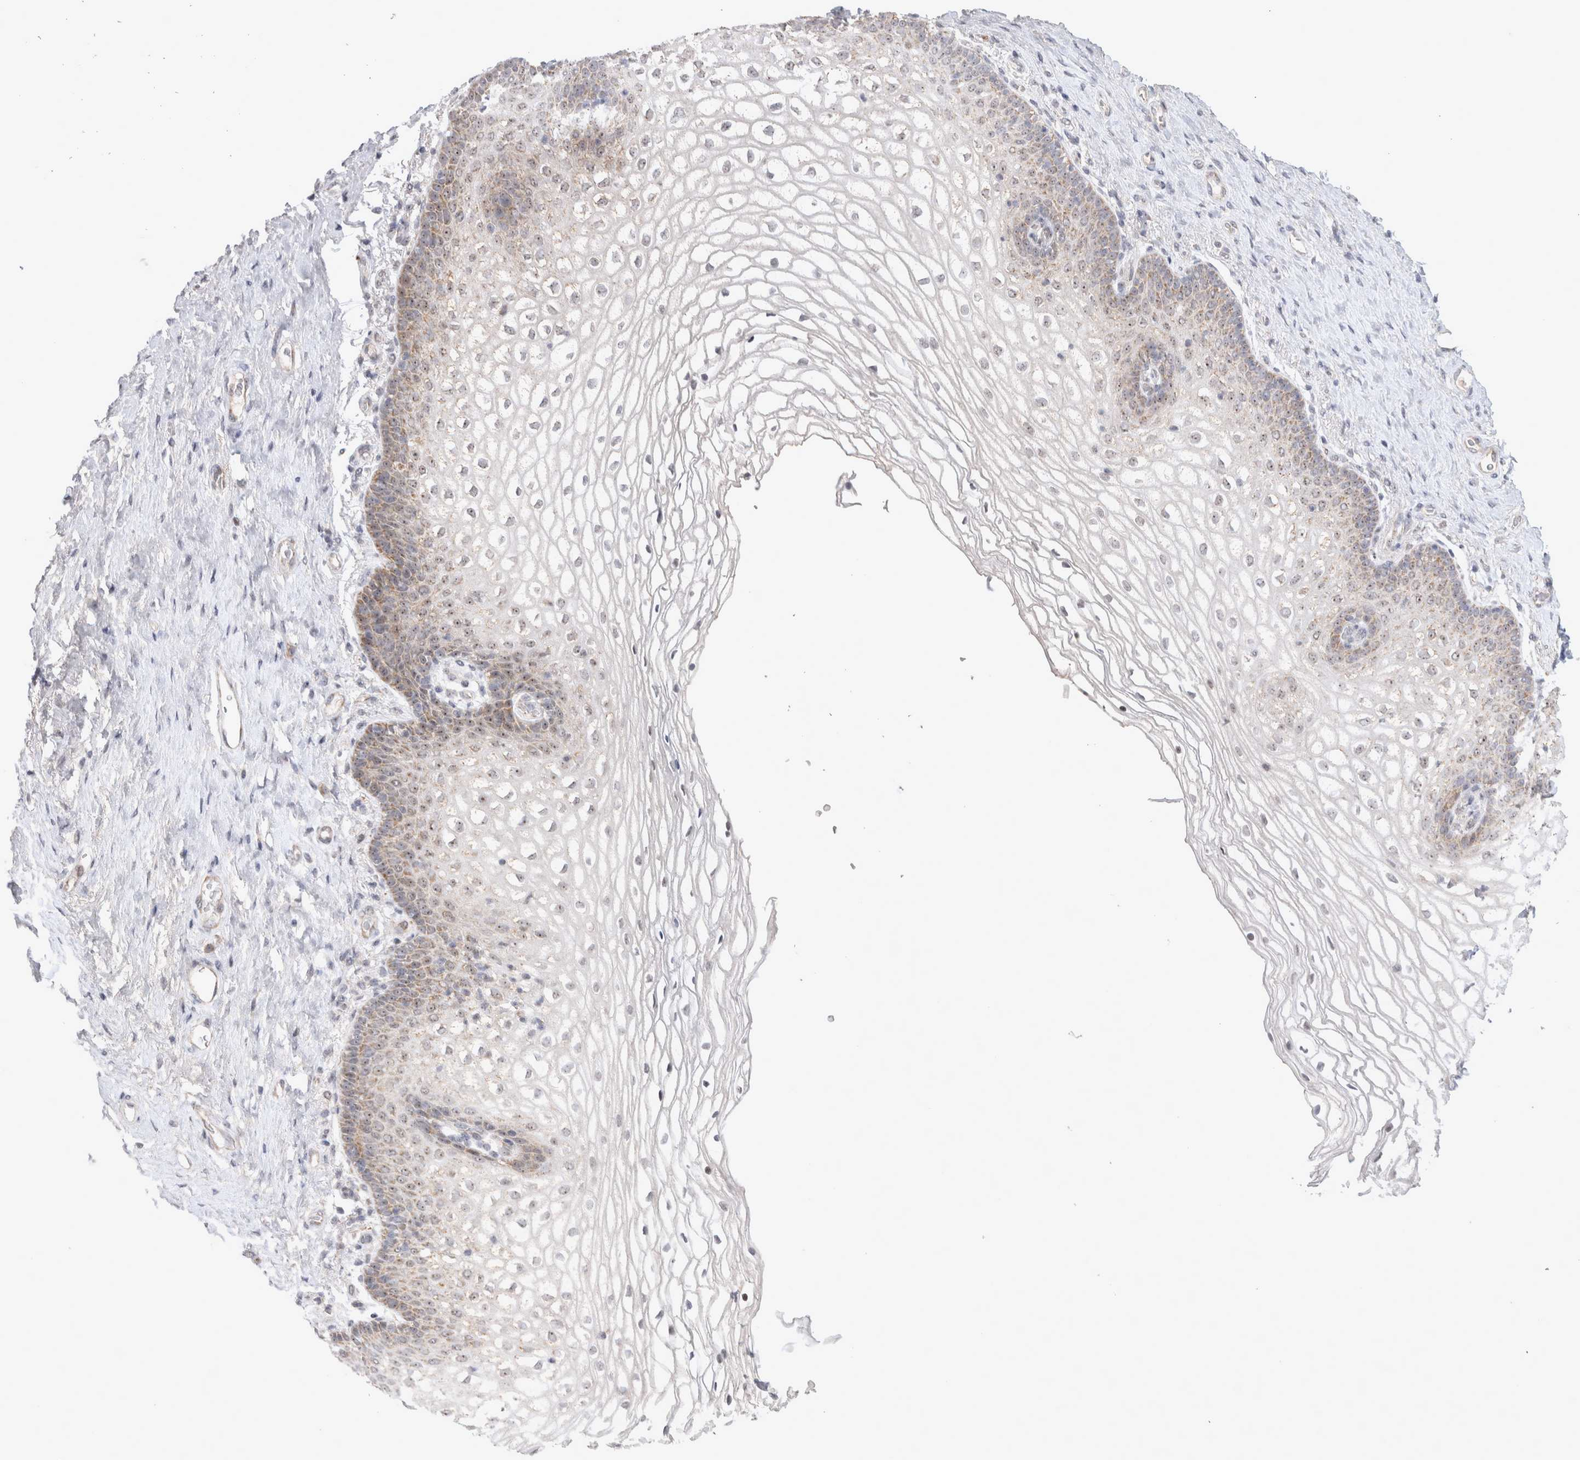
{"staining": {"intensity": "moderate", "quantity": "25%-75%", "location": "nuclear"}, "tissue": "vagina", "cell_type": "Squamous epithelial cells", "image_type": "normal", "snomed": [{"axis": "morphology", "description": "Normal tissue, NOS"}, {"axis": "topography", "description": "Vagina"}], "caption": "Vagina stained for a protein (brown) shows moderate nuclear positive positivity in approximately 25%-75% of squamous epithelial cells.", "gene": "MRPL37", "patient": {"sex": "female", "age": 60}}